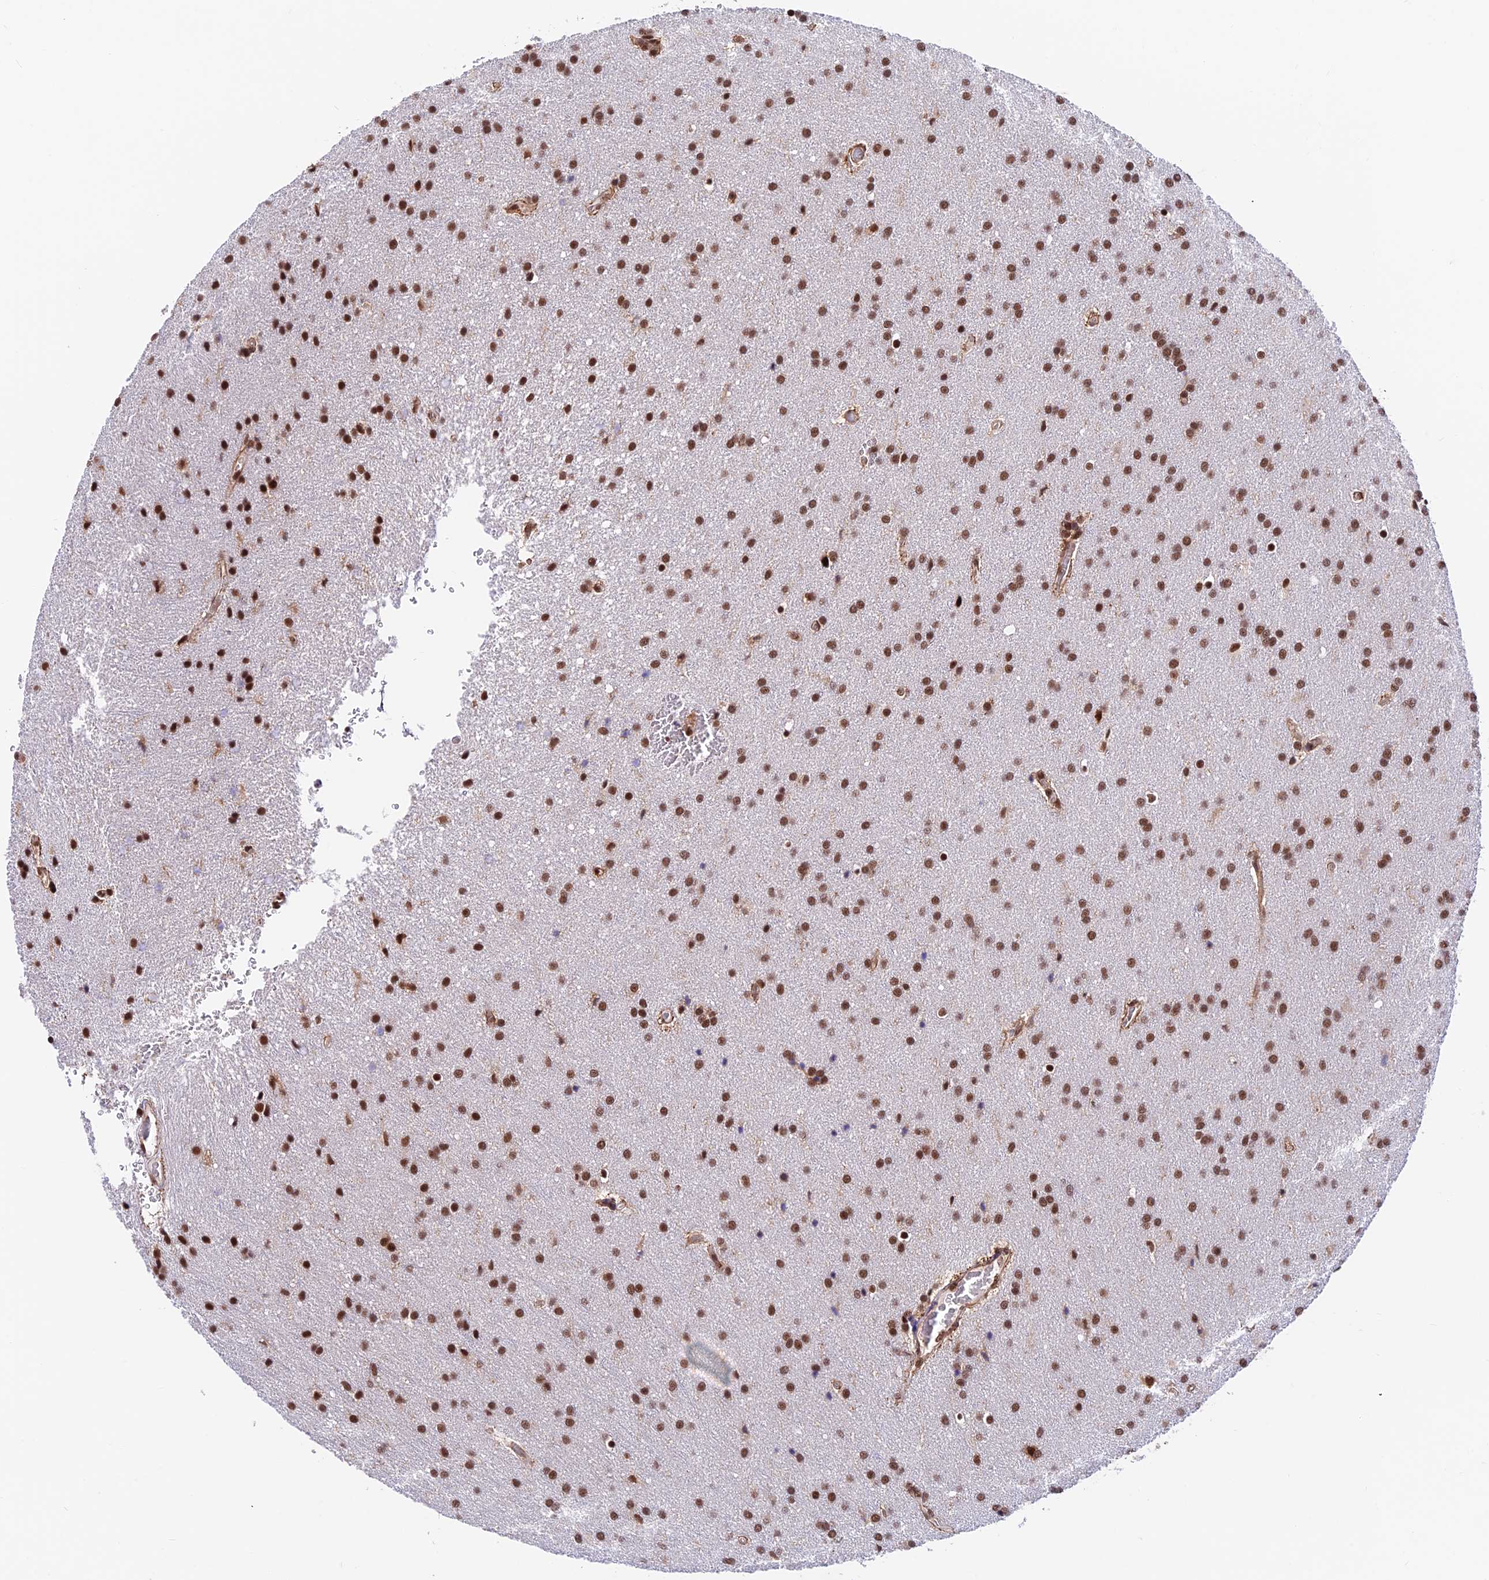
{"staining": {"intensity": "moderate", "quantity": ">75%", "location": "nuclear"}, "tissue": "glioma", "cell_type": "Tumor cells", "image_type": "cancer", "snomed": [{"axis": "morphology", "description": "Glioma, malignant, Low grade"}, {"axis": "topography", "description": "Brain"}], "caption": "Immunohistochemistry (IHC) of human low-grade glioma (malignant) demonstrates medium levels of moderate nuclear expression in about >75% of tumor cells.", "gene": "RBM42", "patient": {"sex": "female", "age": 32}}